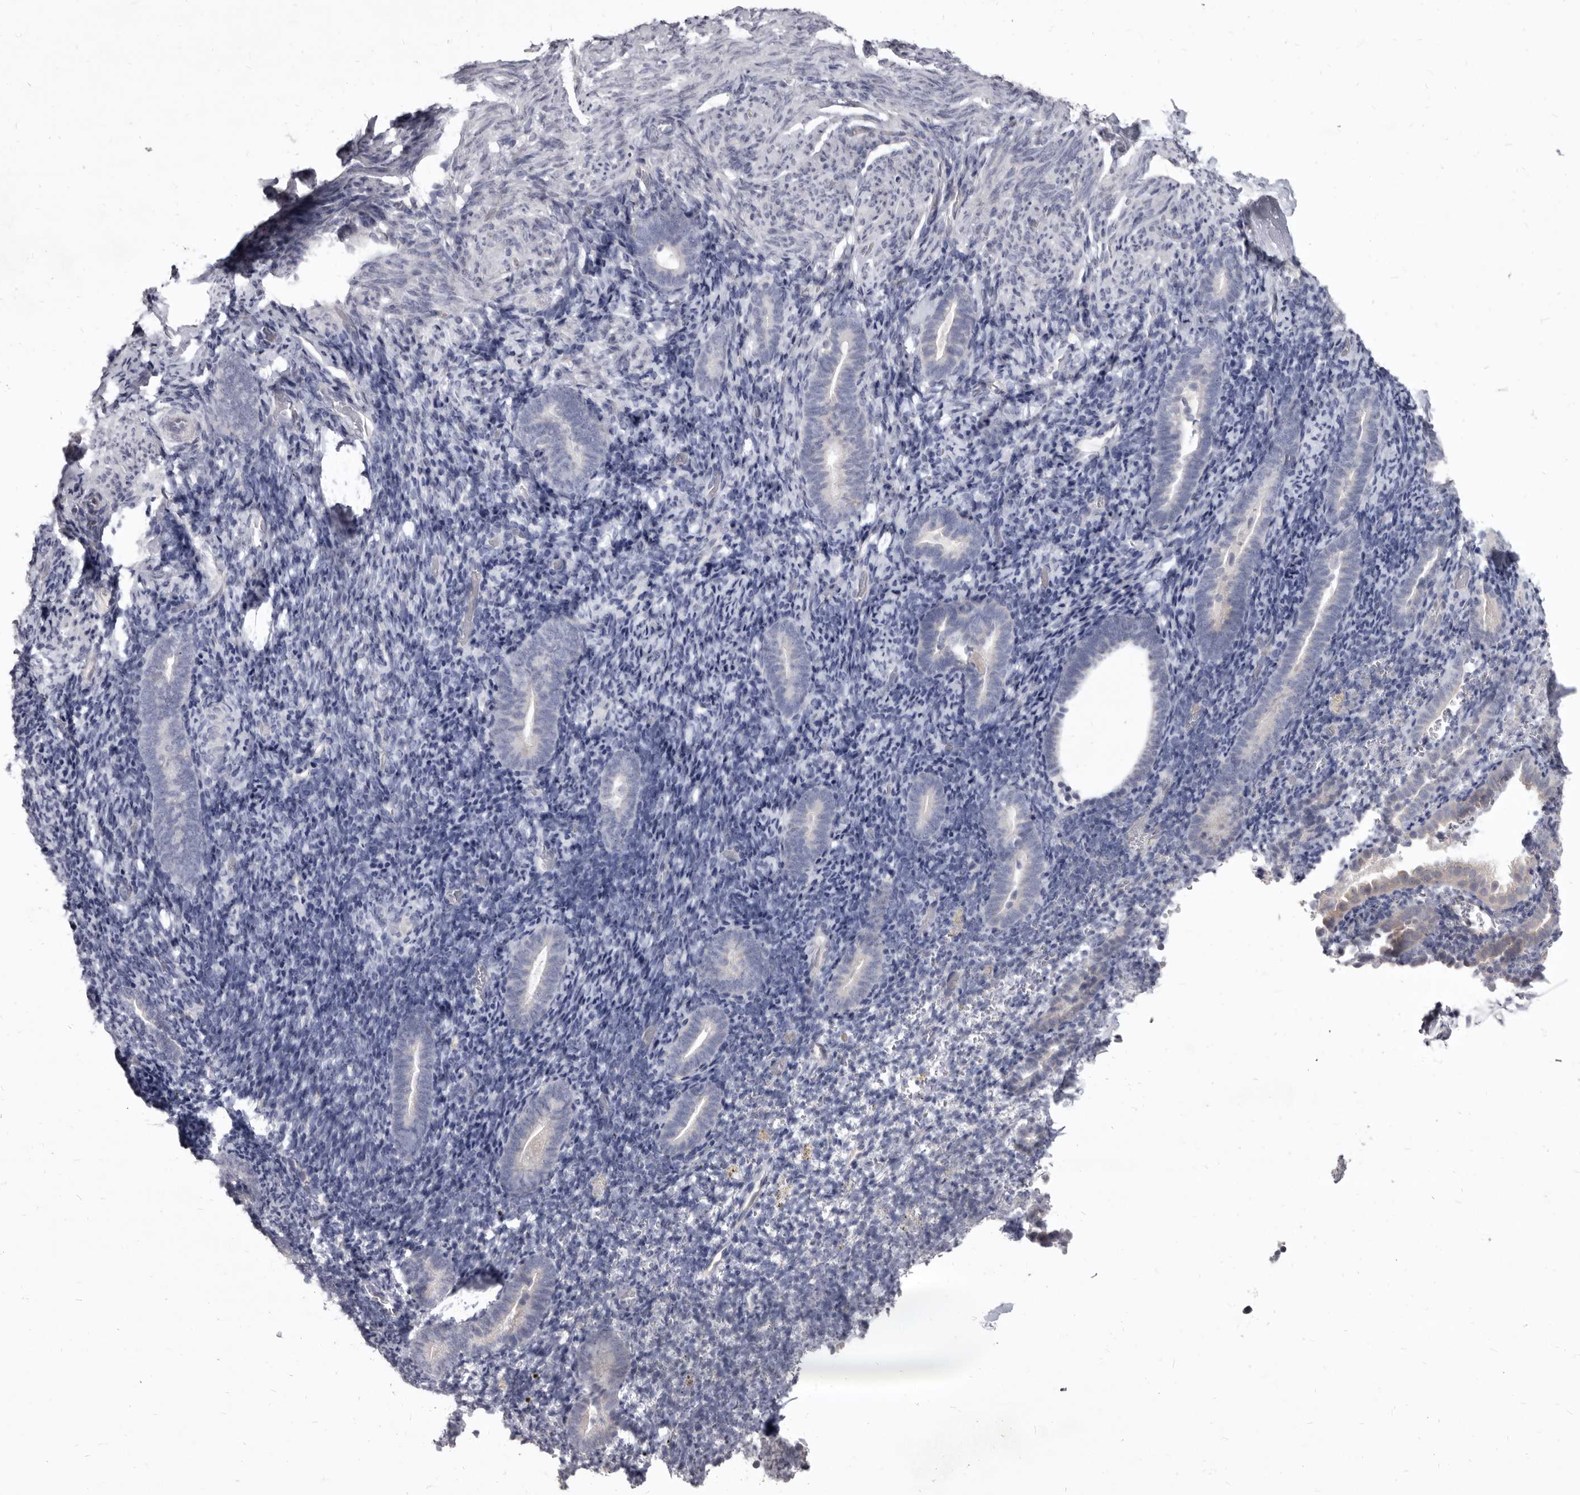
{"staining": {"intensity": "negative", "quantity": "none", "location": "none"}, "tissue": "endometrium", "cell_type": "Cells in endometrial stroma", "image_type": "normal", "snomed": [{"axis": "morphology", "description": "Normal tissue, NOS"}, {"axis": "topography", "description": "Endometrium"}], "caption": "High magnification brightfield microscopy of unremarkable endometrium stained with DAB (3,3'-diaminobenzidine) (brown) and counterstained with hematoxylin (blue): cells in endometrial stroma show no significant staining. (Stains: DAB immunohistochemistry (IHC) with hematoxylin counter stain, Microscopy: brightfield microscopy at high magnification).", "gene": "GSK3B", "patient": {"sex": "female", "age": 51}}